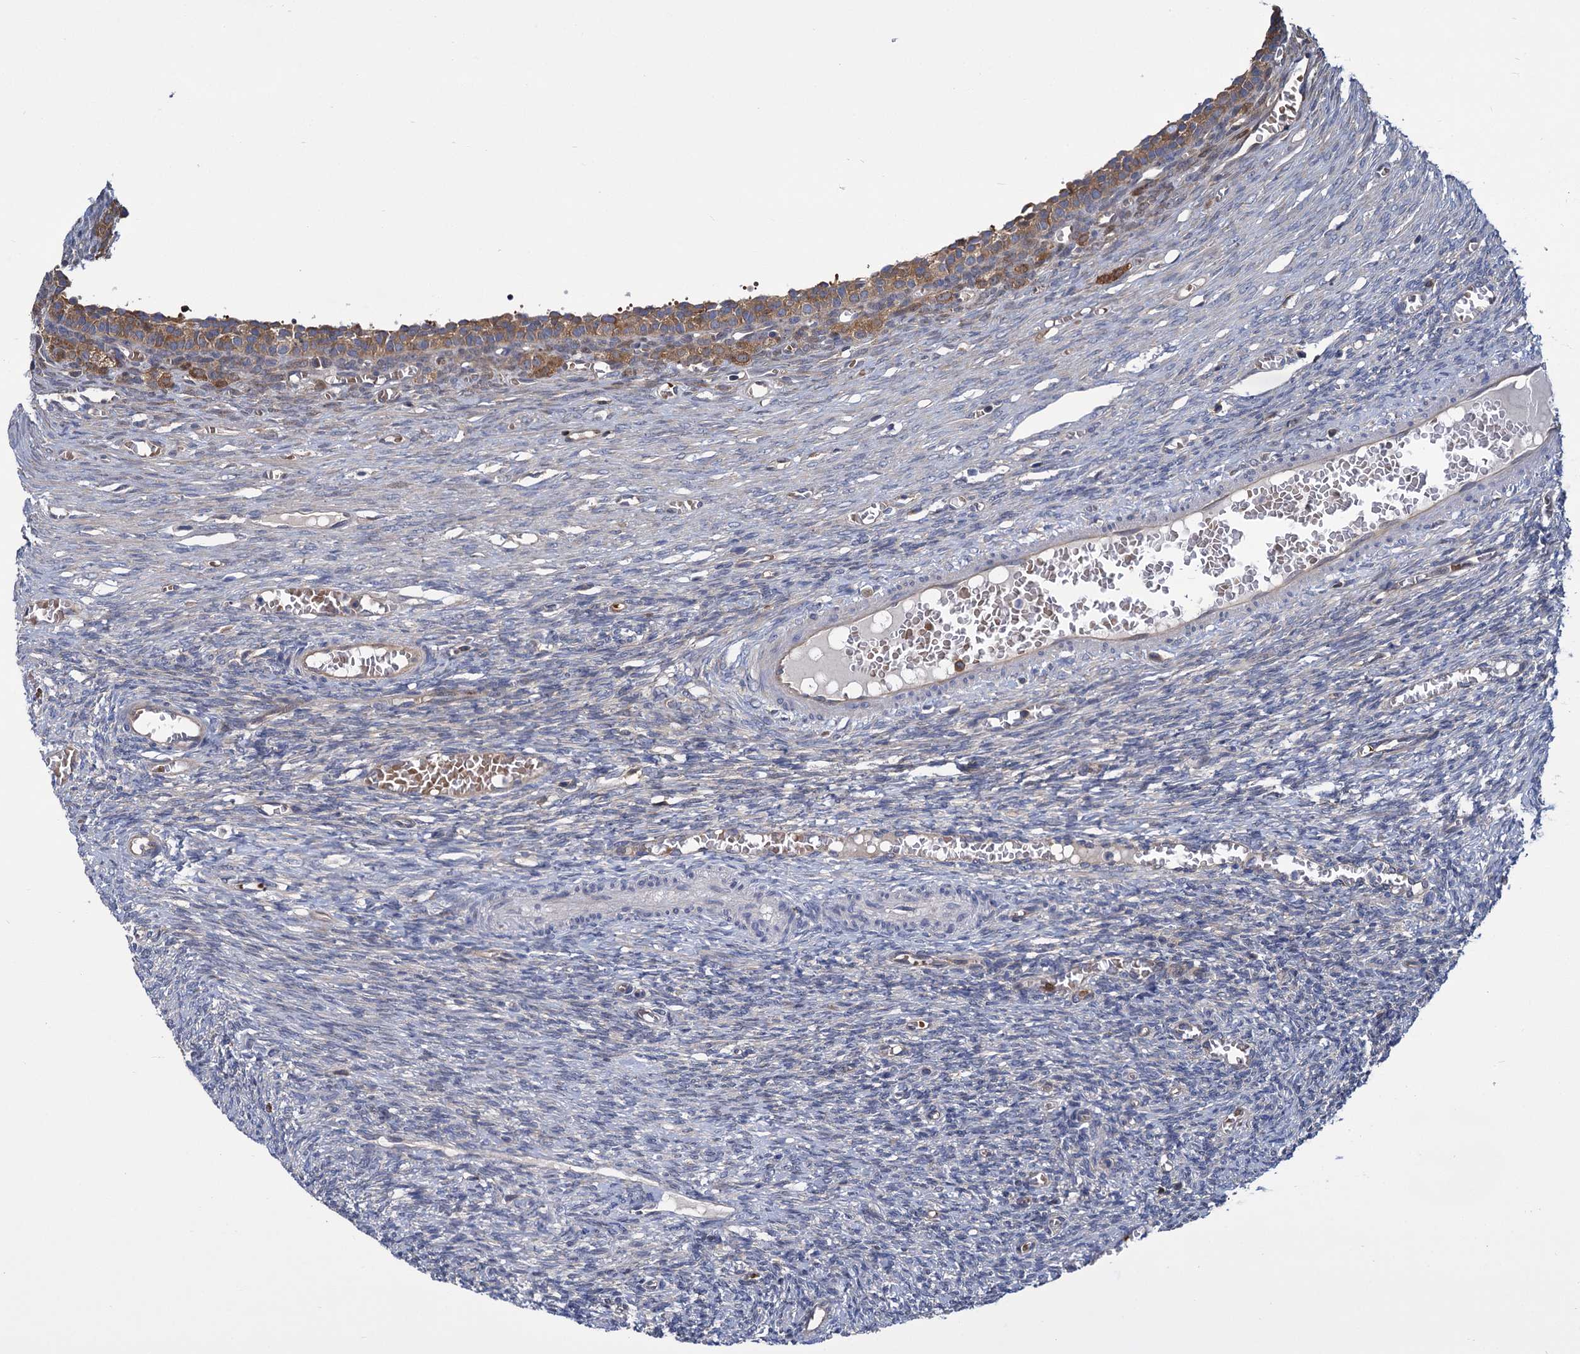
{"staining": {"intensity": "moderate", "quantity": ">75%", "location": "cytoplasmic/membranous"}, "tissue": "ovary", "cell_type": "Follicle cells", "image_type": "normal", "snomed": [{"axis": "morphology", "description": "Normal tissue, NOS"}, {"axis": "topography", "description": "Ovary"}], "caption": "Immunohistochemistry (DAB (3,3'-diaminobenzidine)) staining of unremarkable ovary demonstrates moderate cytoplasmic/membranous protein positivity in approximately >75% of follicle cells. Using DAB (brown) and hematoxylin (blue) stains, captured at high magnification using brightfield microscopy.", "gene": "GCLC", "patient": {"sex": "female", "age": 27}}